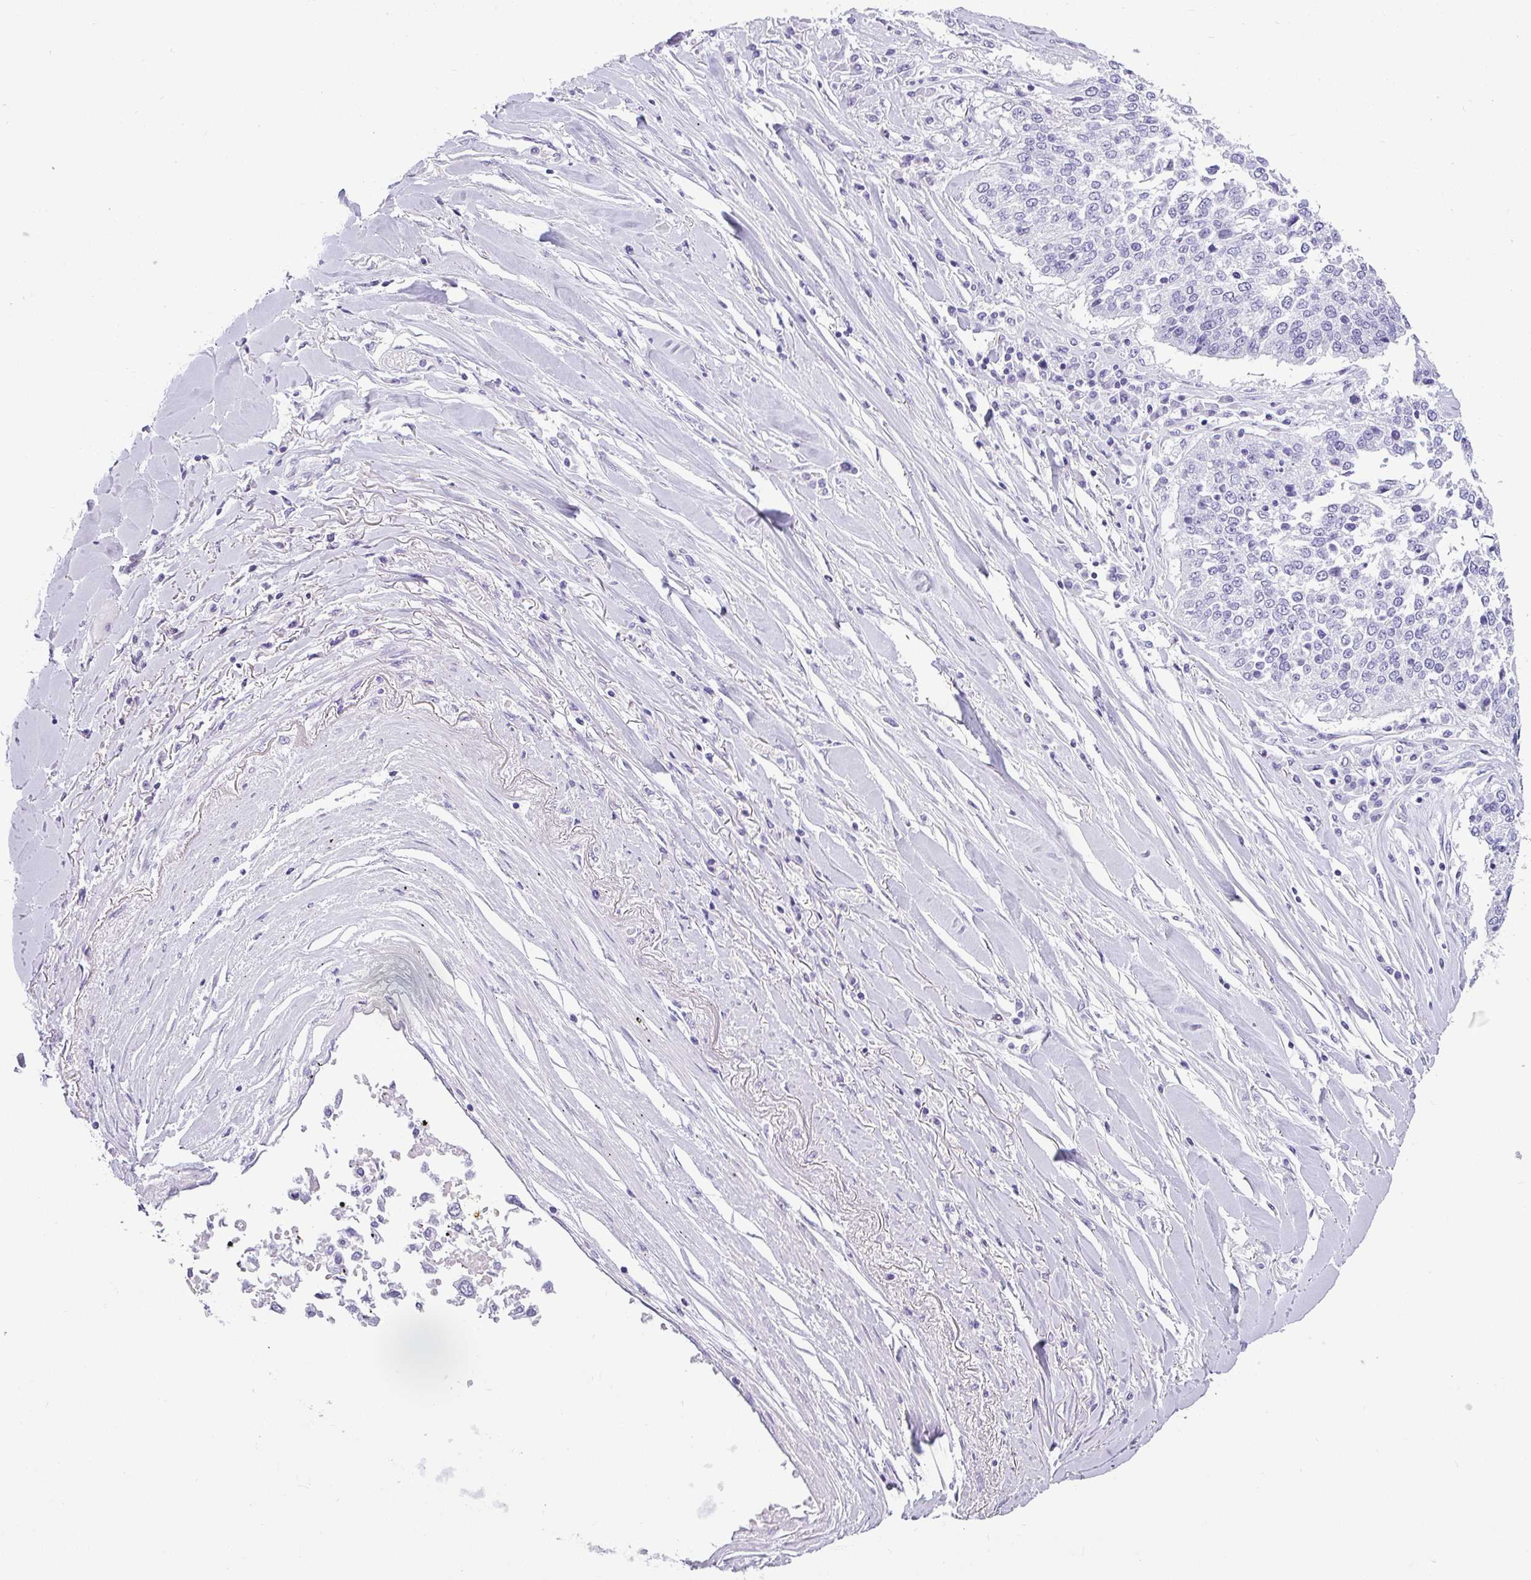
{"staining": {"intensity": "negative", "quantity": "none", "location": "none"}, "tissue": "lung cancer", "cell_type": "Tumor cells", "image_type": "cancer", "snomed": [{"axis": "morphology", "description": "Normal tissue, NOS"}, {"axis": "morphology", "description": "Squamous cell carcinoma, NOS"}, {"axis": "topography", "description": "Cartilage tissue"}, {"axis": "topography", "description": "Lung"}, {"axis": "topography", "description": "Peripheral nerve tissue"}], "caption": "IHC of human lung cancer exhibits no expression in tumor cells.", "gene": "VCY1B", "patient": {"sex": "female", "age": 49}}